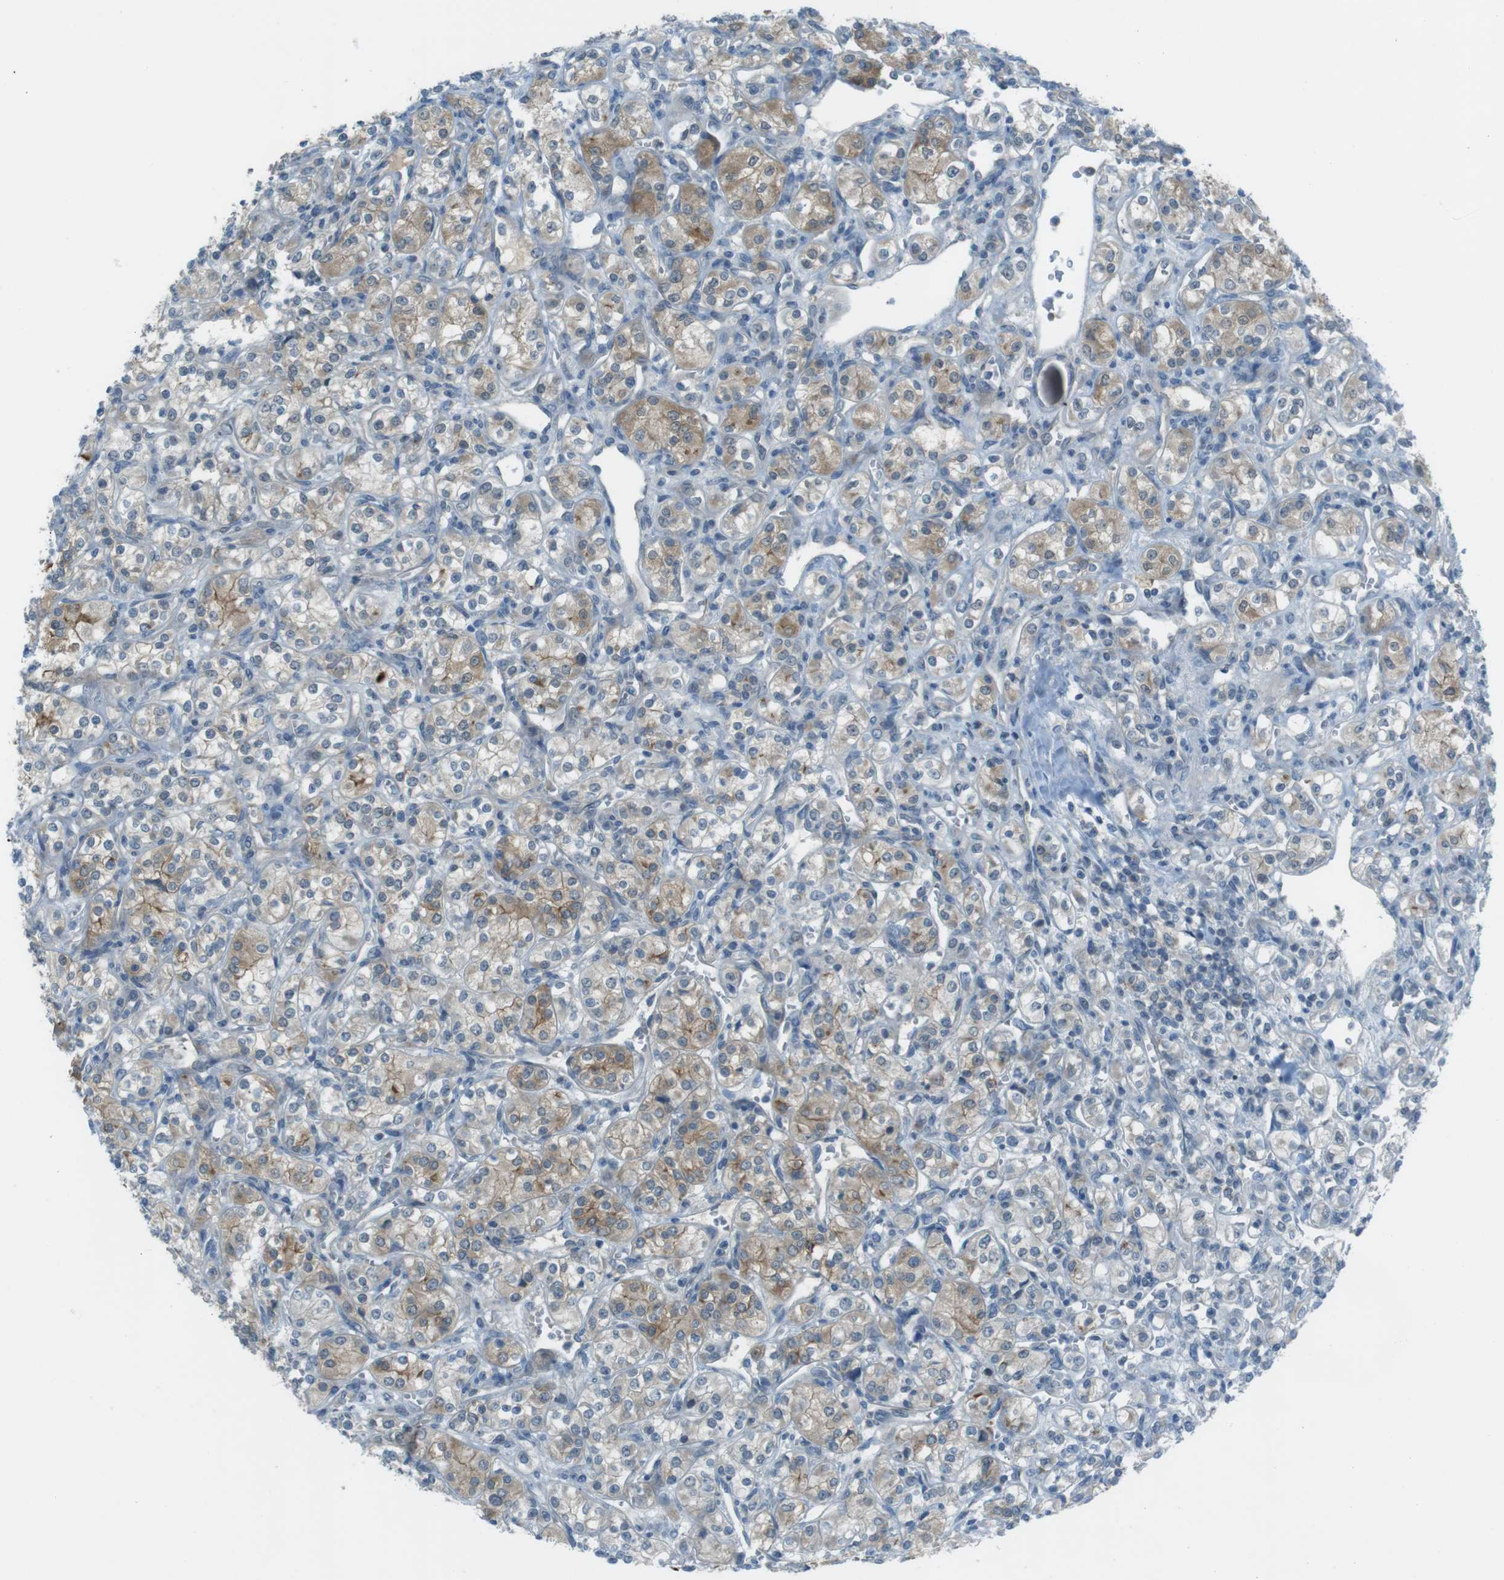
{"staining": {"intensity": "moderate", "quantity": "25%-75%", "location": "cytoplasmic/membranous"}, "tissue": "renal cancer", "cell_type": "Tumor cells", "image_type": "cancer", "snomed": [{"axis": "morphology", "description": "Adenocarcinoma, NOS"}, {"axis": "topography", "description": "Kidney"}], "caption": "Immunohistochemistry (DAB) staining of human adenocarcinoma (renal) displays moderate cytoplasmic/membranous protein expression in about 25%-75% of tumor cells.", "gene": "ZDHHC20", "patient": {"sex": "male", "age": 77}}